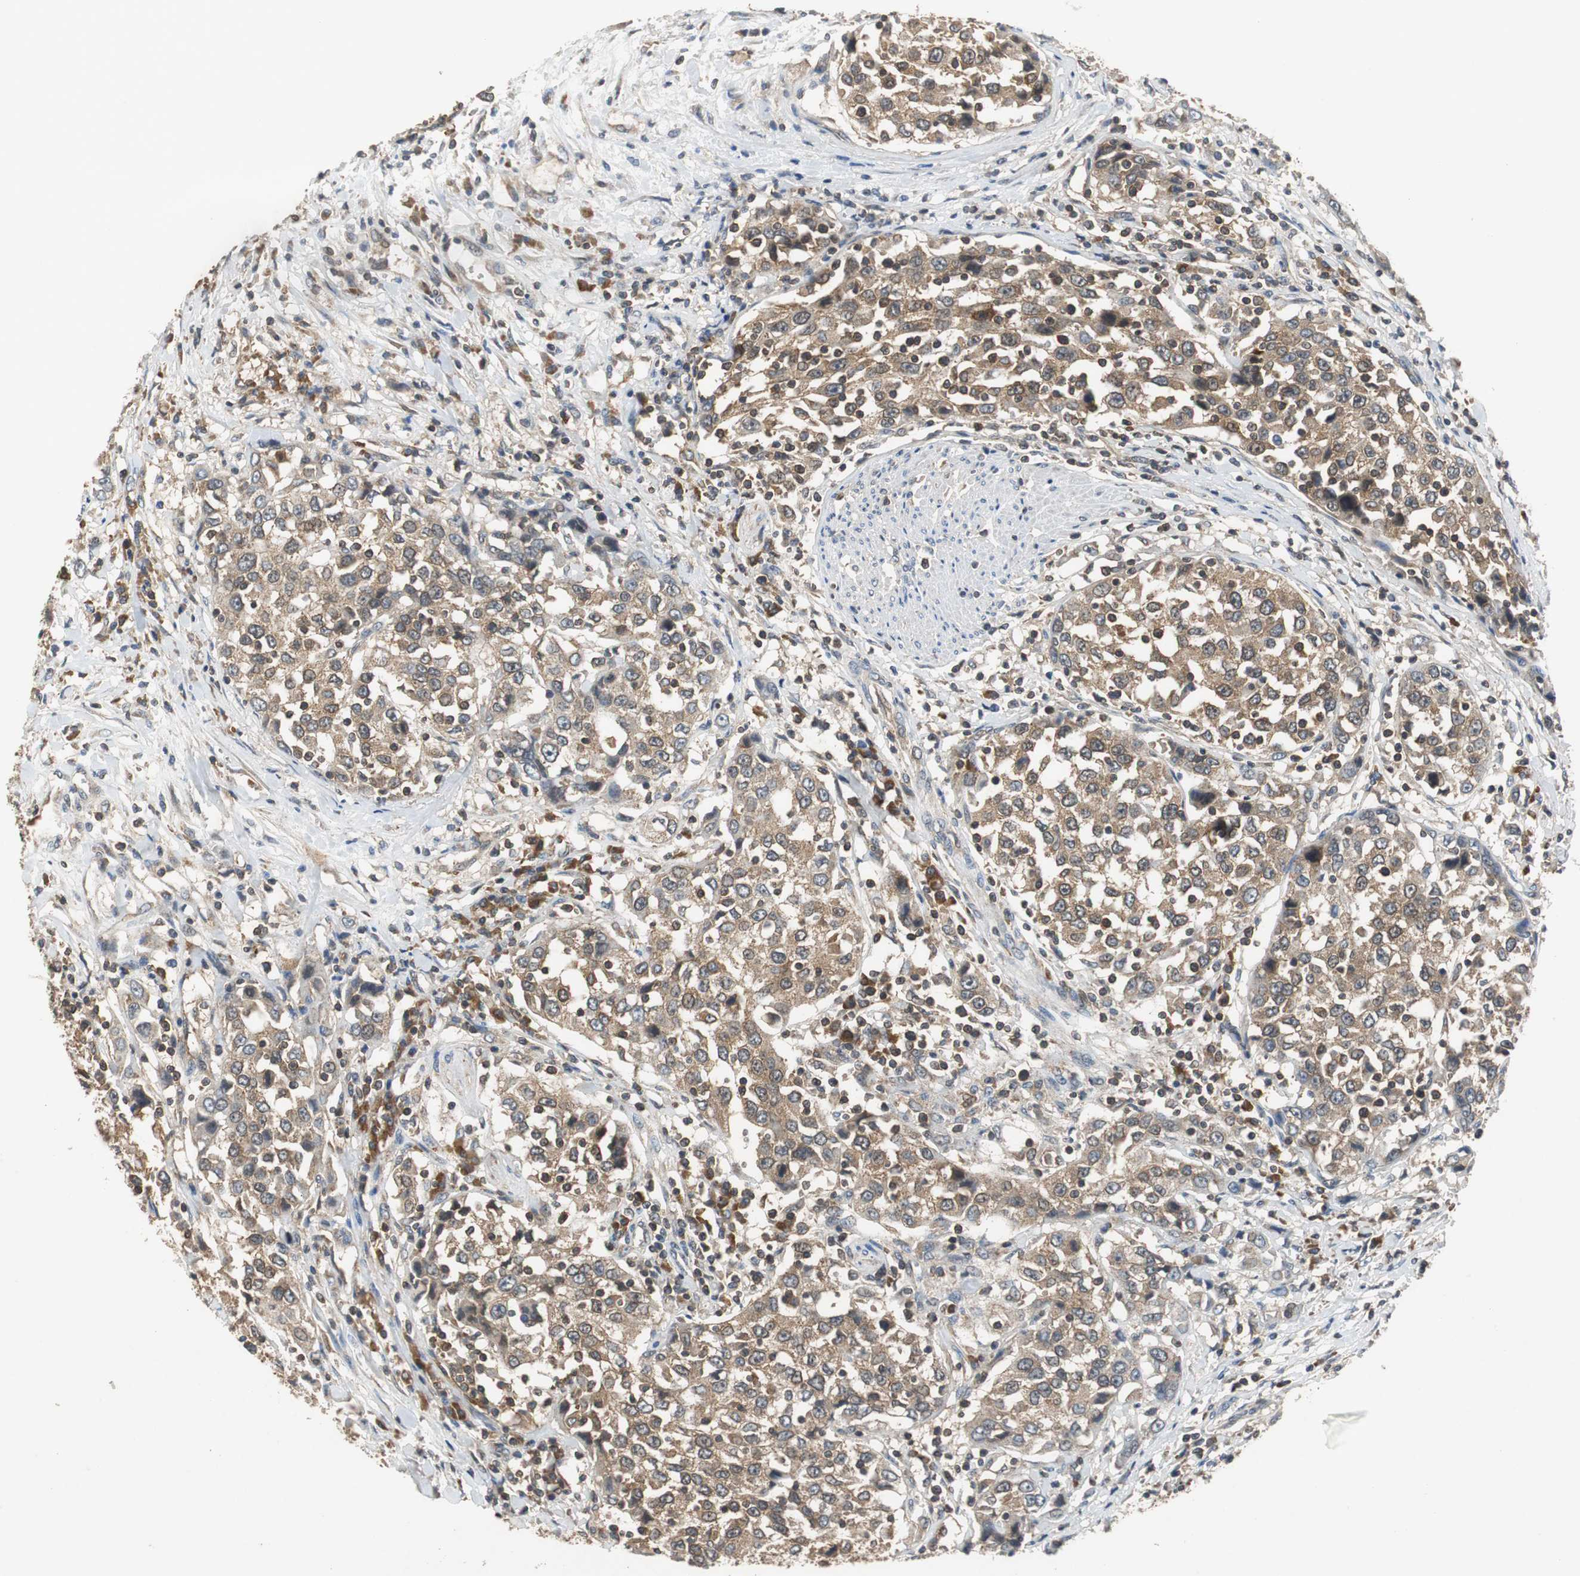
{"staining": {"intensity": "moderate", "quantity": ">75%", "location": "cytoplasmic/membranous"}, "tissue": "urothelial cancer", "cell_type": "Tumor cells", "image_type": "cancer", "snomed": [{"axis": "morphology", "description": "Urothelial carcinoma, High grade"}, {"axis": "topography", "description": "Urinary bladder"}], "caption": "Urothelial cancer was stained to show a protein in brown. There is medium levels of moderate cytoplasmic/membranous positivity in approximately >75% of tumor cells. The protein of interest is shown in brown color, while the nuclei are stained blue.", "gene": "VBP1", "patient": {"sex": "female", "age": 80}}